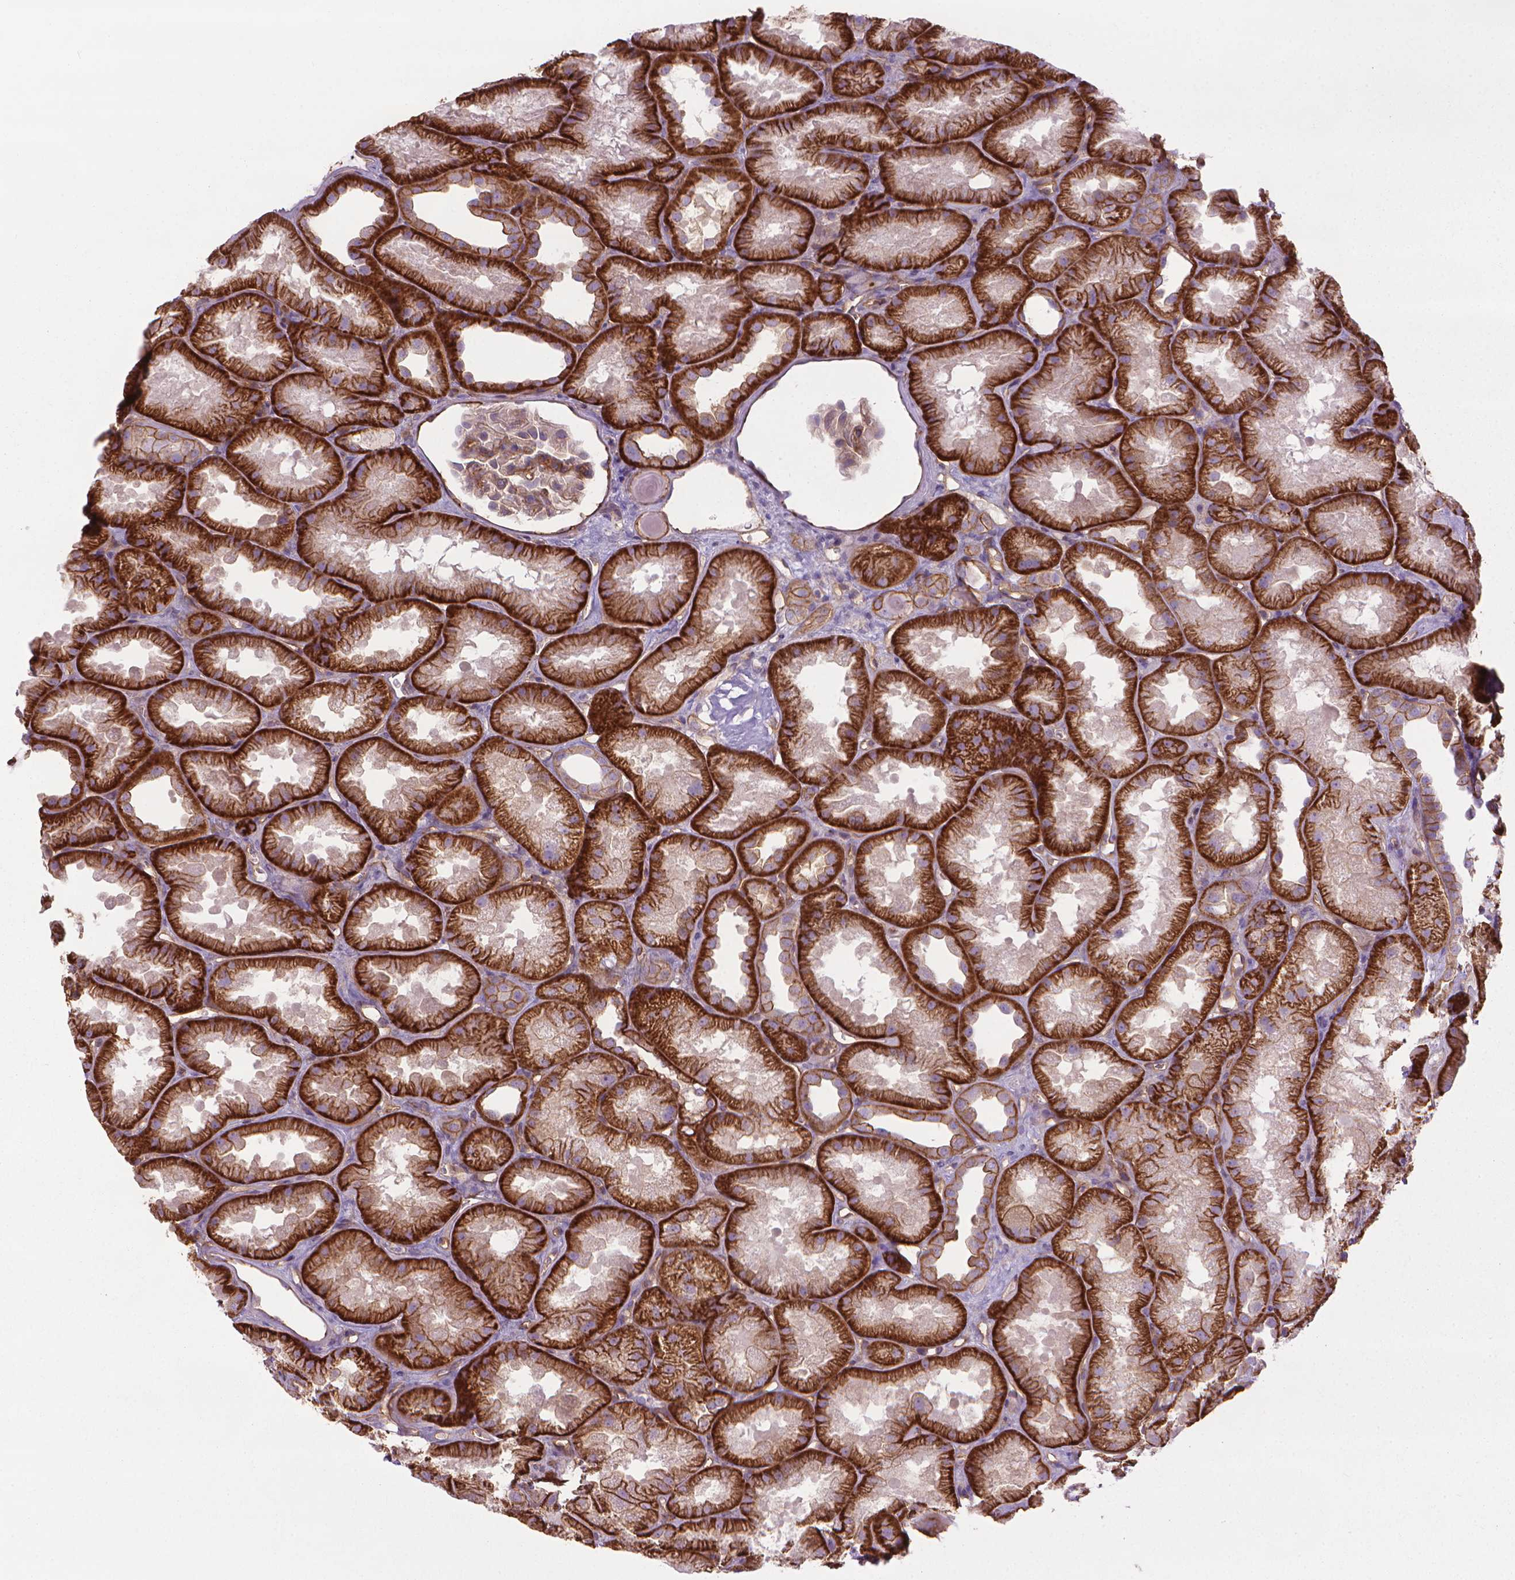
{"staining": {"intensity": "strong", "quantity": ">75%", "location": "cytoplasmic/membranous"}, "tissue": "kidney", "cell_type": "Cells in glomeruli", "image_type": "normal", "snomed": [{"axis": "morphology", "description": "Normal tissue, NOS"}, {"axis": "topography", "description": "Kidney"}], "caption": "Immunohistochemistry (DAB (3,3'-diaminobenzidine)) staining of normal kidney reveals strong cytoplasmic/membranous protein staining in about >75% of cells in glomeruli.", "gene": "TENT5A", "patient": {"sex": "male", "age": 61}}